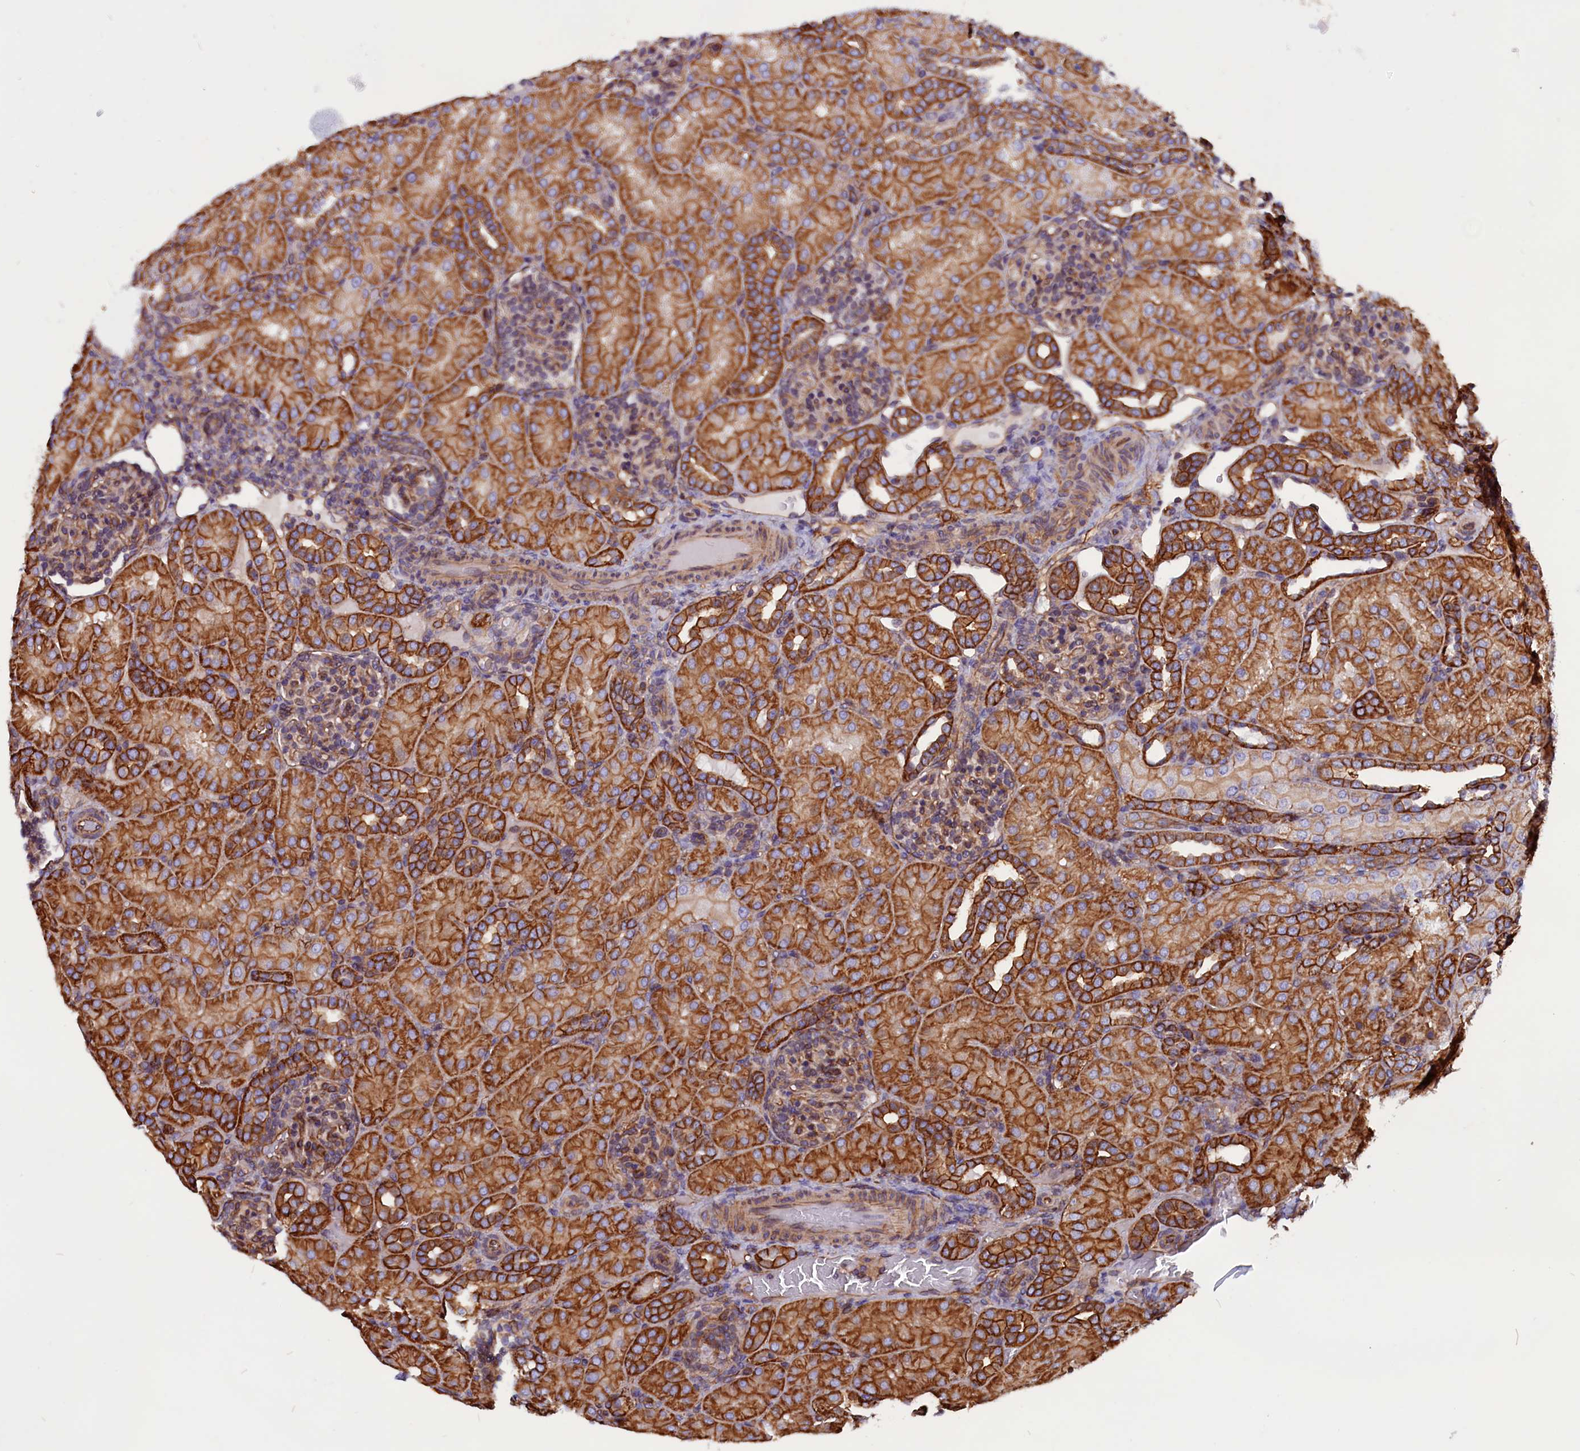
{"staining": {"intensity": "moderate", "quantity": ">75%", "location": "cytoplasmic/membranous"}, "tissue": "kidney", "cell_type": "Cells in glomeruli", "image_type": "normal", "snomed": [{"axis": "morphology", "description": "Normal tissue, NOS"}, {"axis": "topography", "description": "Kidney"}], "caption": "DAB immunohistochemical staining of benign human kidney reveals moderate cytoplasmic/membranous protein positivity in approximately >75% of cells in glomeruli. (DAB IHC, brown staining for protein, blue staining for nuclei).", "gene": "ZNF749", "patient": {"sex": "male", "age": 1}}